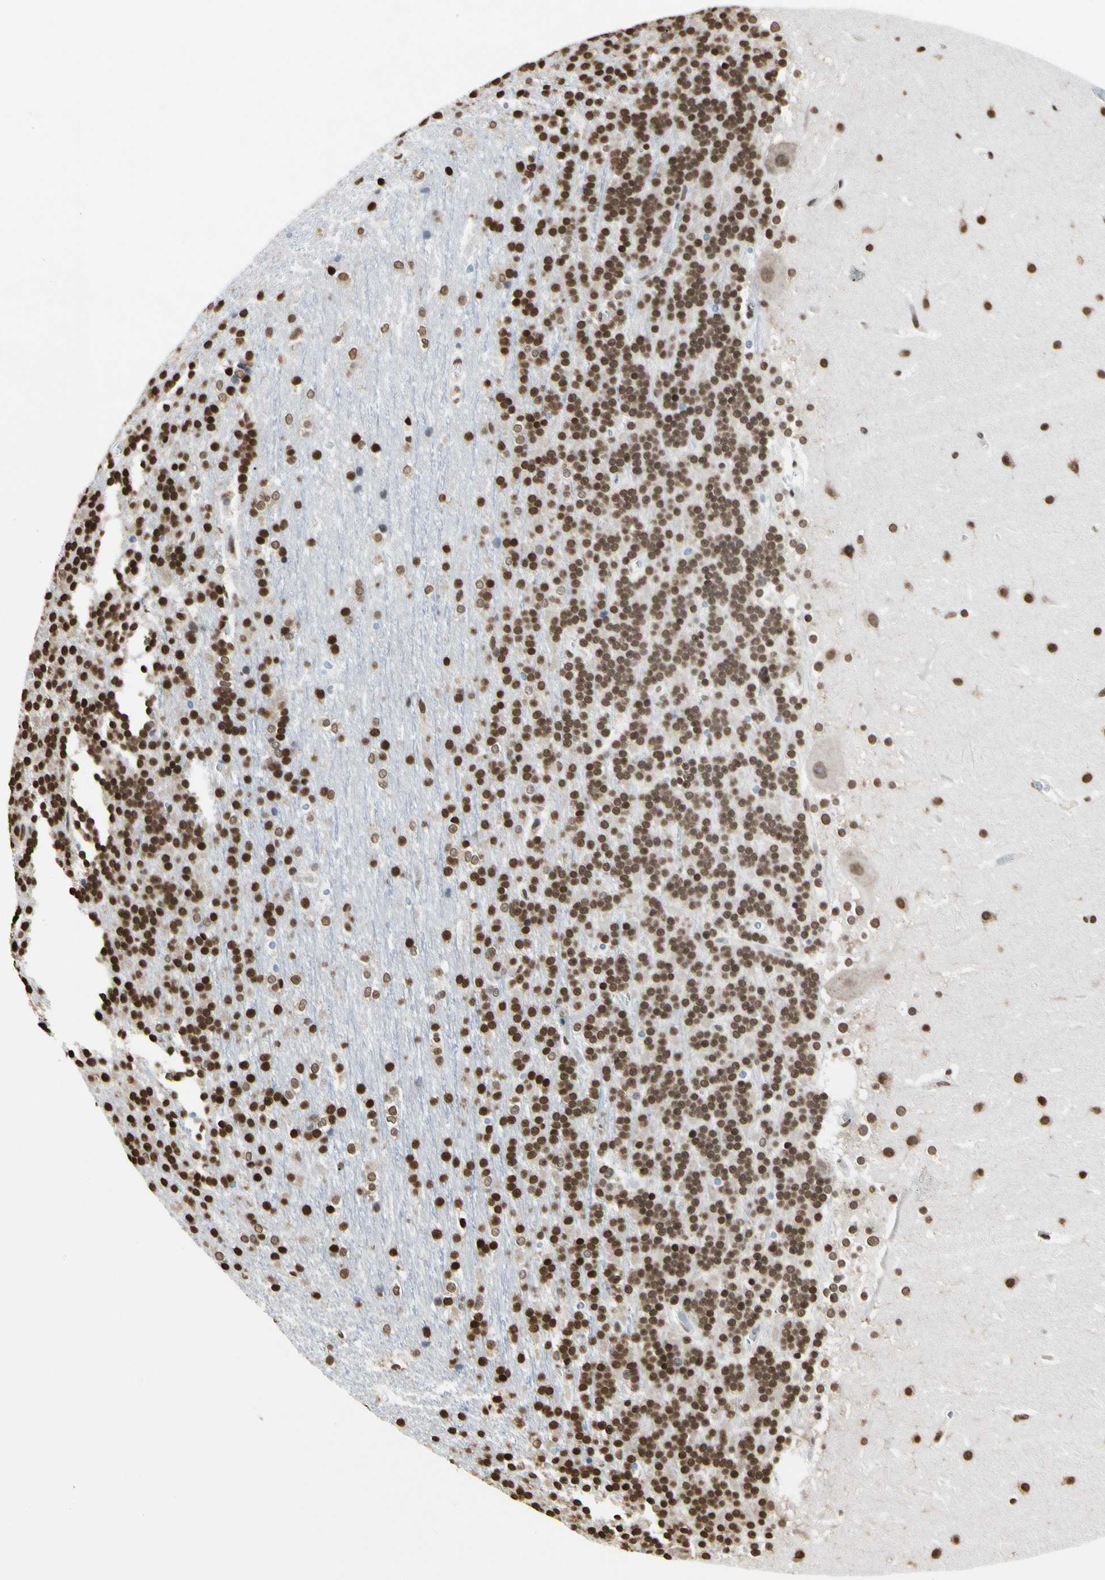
{"staining": {"intensity": "strong", "quantity": ">75%", "location": "nuclear"}, "tissue": "cerebellum", "cell_type": "Cells in granular layer", "image_type": "normal", "snomed": [{"axis": "morphology", "description": "Normal tissue, NOS"}, {"axis": "topography", "description": "Cerebellum"}], "caption": "A brown stain shows strong nuclear positivity of a protein in cells in granular layer of unremarkable cerebellum. Using DAB (3,3'-diaminobenzidine) (brown) and hematoxylin (blue) stains, captured at high magnification using brightfield microscopy.", "gene": "HNRNPK", "patient": {"sex": "female", "age": 19}}